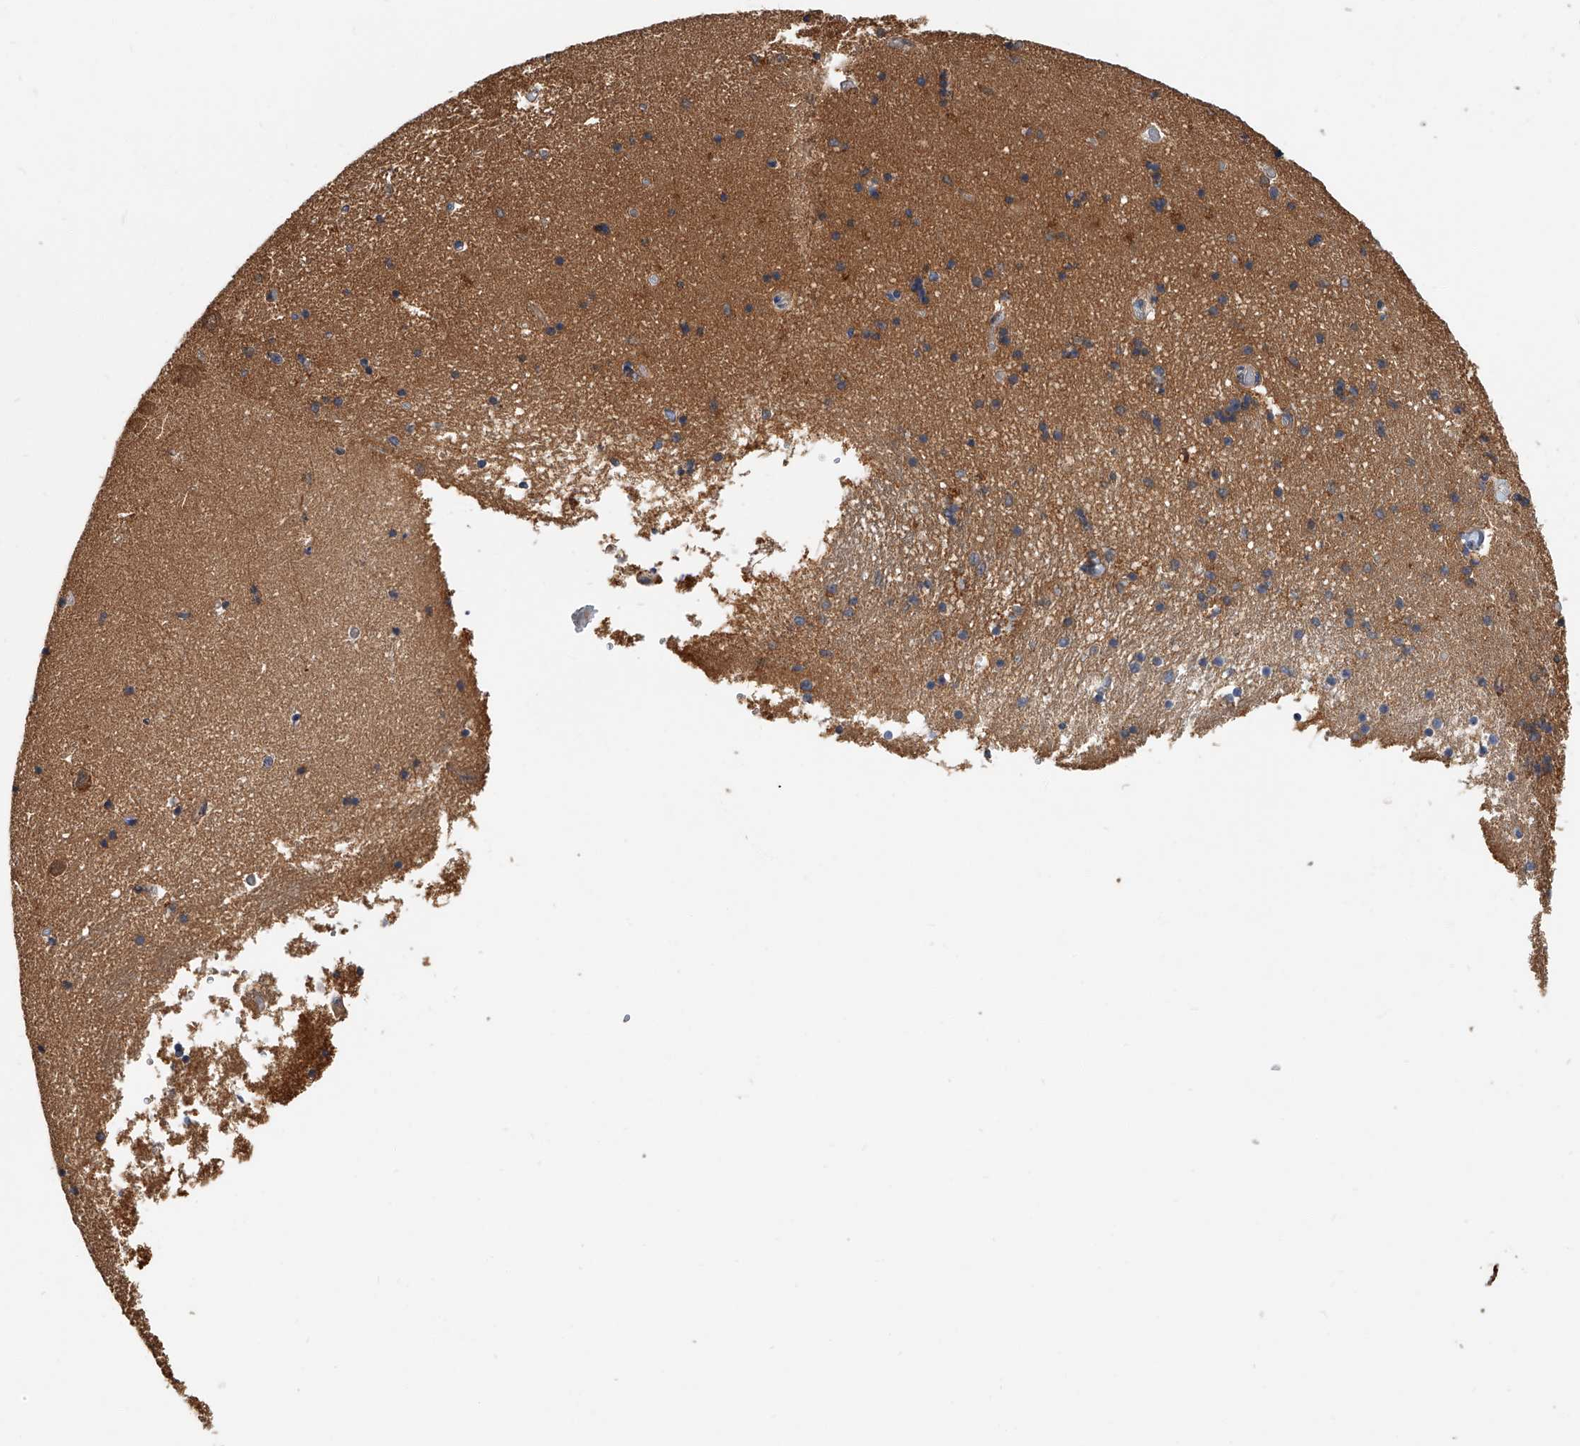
{"staining": {"intensity": "strong", "quantity": "25%-75%", "location": "cytoplasmic/membranous"}, "tissue": "hippocampus", "cell_type": "Glial cells", "image_type": "normal", "snomed": [{"axis": "morphology", "description": "Normal tissue, NOS"}, {"axis": "topography", "description": "Hippocampus"}], "caption": "Immunohistochemistry (IHC) (DAB) staining of benign hippocampus displays strong cytoplasmic/membranous protein expression in approximately 25%-75% of glial cells.", "gene": "CD200", "patient": {"sex": "male", "age": 45}}